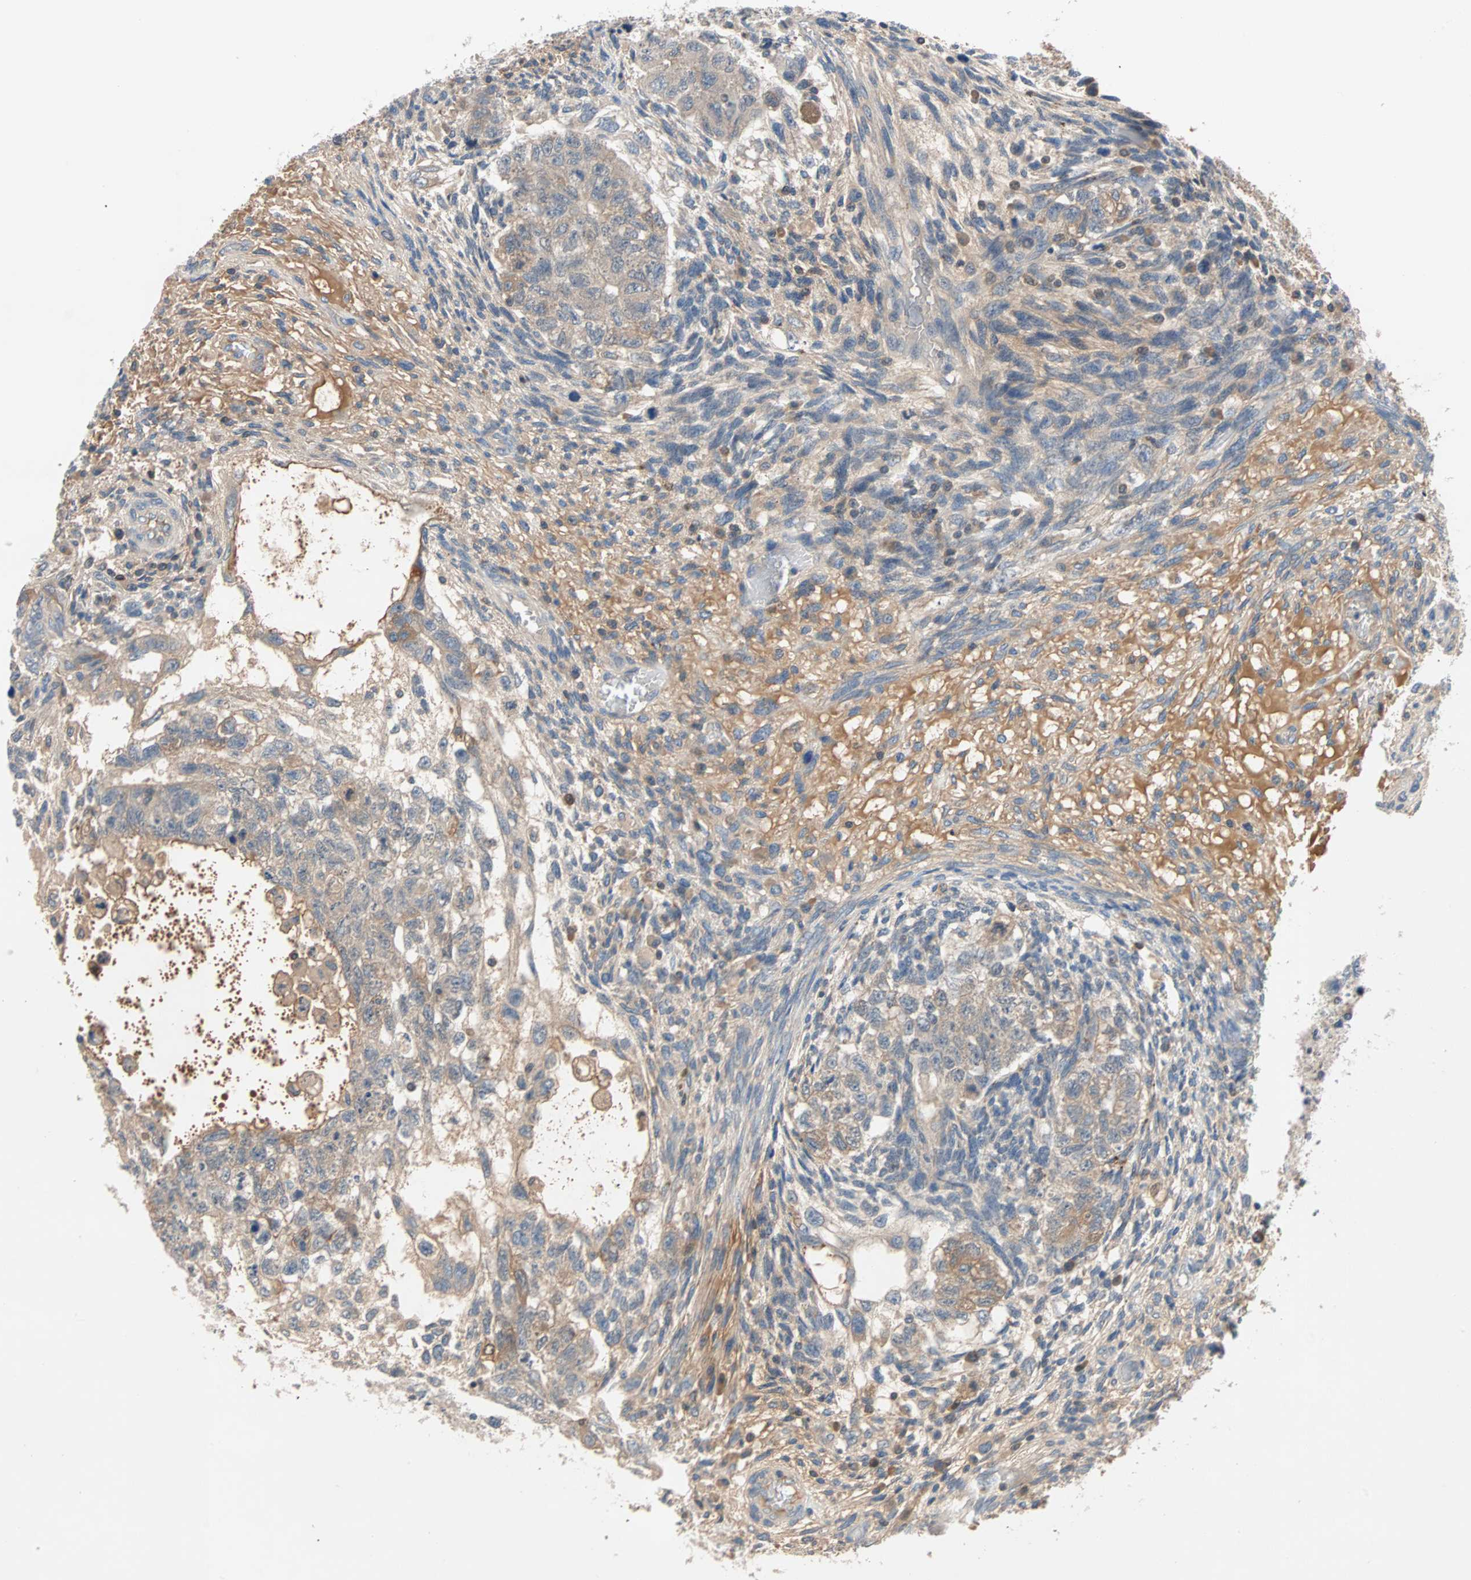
{"staining": {"intensity": "moderate", "quantity": "25%-75%", "location": "cytoplasmic/membranous"}, "tissue": "testis cancer", "cell_type": "Tumor cells", "image_type": "cancer", "snomed": [{"axis": "morphology", "description": "Normal tissue, NOS"}, {"axis": "morphology", "description": "Carcinoma, Embryonal, NOS"}, {"axis": "topography", "description": "Testis"}], "caption": "Testis embryonal carcinoma stained for a protein reveals moderate cytoplasmic/membranous positivity in tumor cells.", "gene": "MAP4K1", "patient": {"sex": "male", "age": 36}}